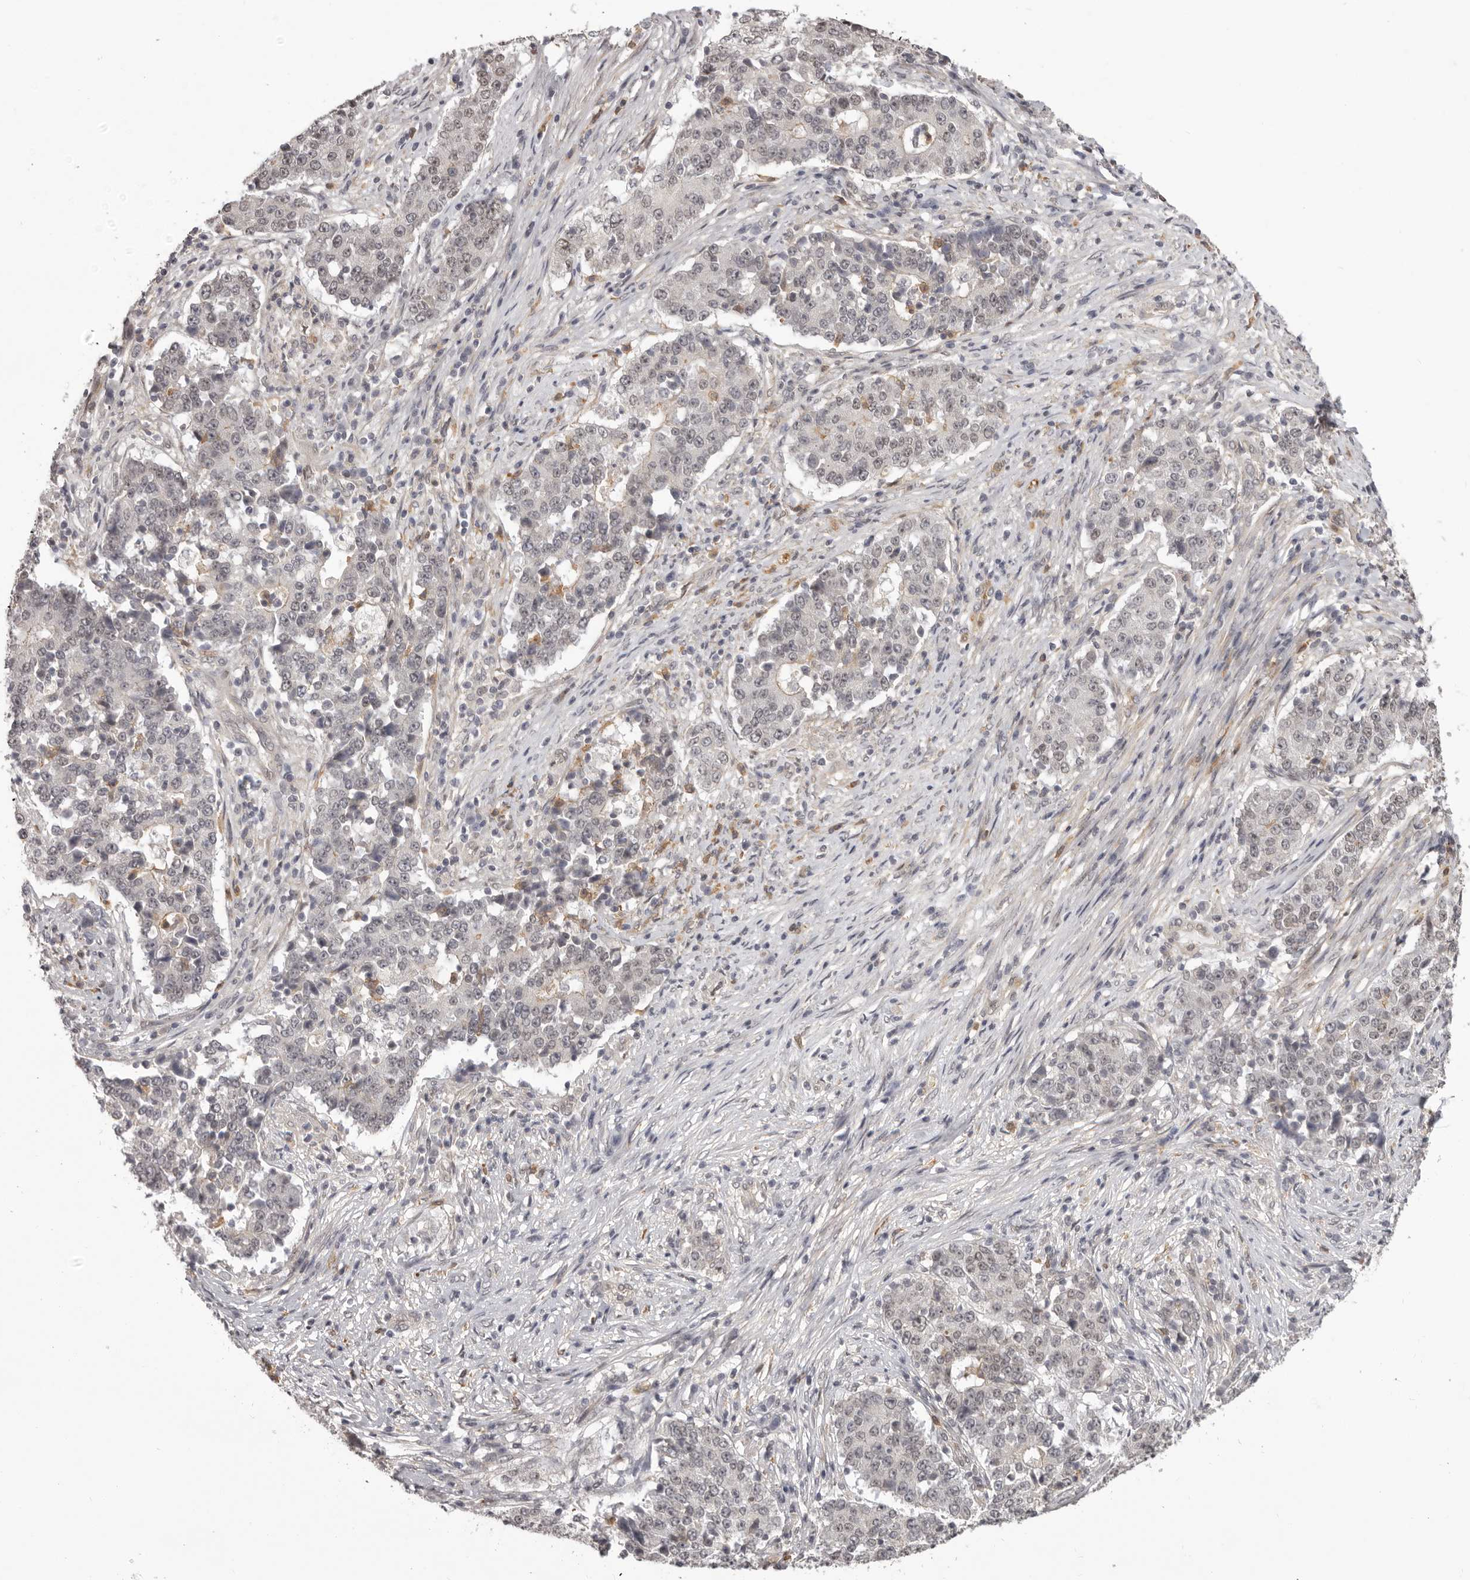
{"staining": {"intensity": "negative", "quantity": "none", "location": "none"}, "tissue": "stomach cancer", "cell_type": "Tumor cells", "image_type": "cancer", "snomed": [{"axis": "morphology", "description": "Adenocarcinoma, NOS"}, {"axis": "topography", "description": "Stomach"}], "caption": "Histopathology image shows no protein expression in tumor cells of stomach cancer (adenocarcinoma) tissue.", "gene": "RNF2", "patient": {"sex": "male", "age": 59}}